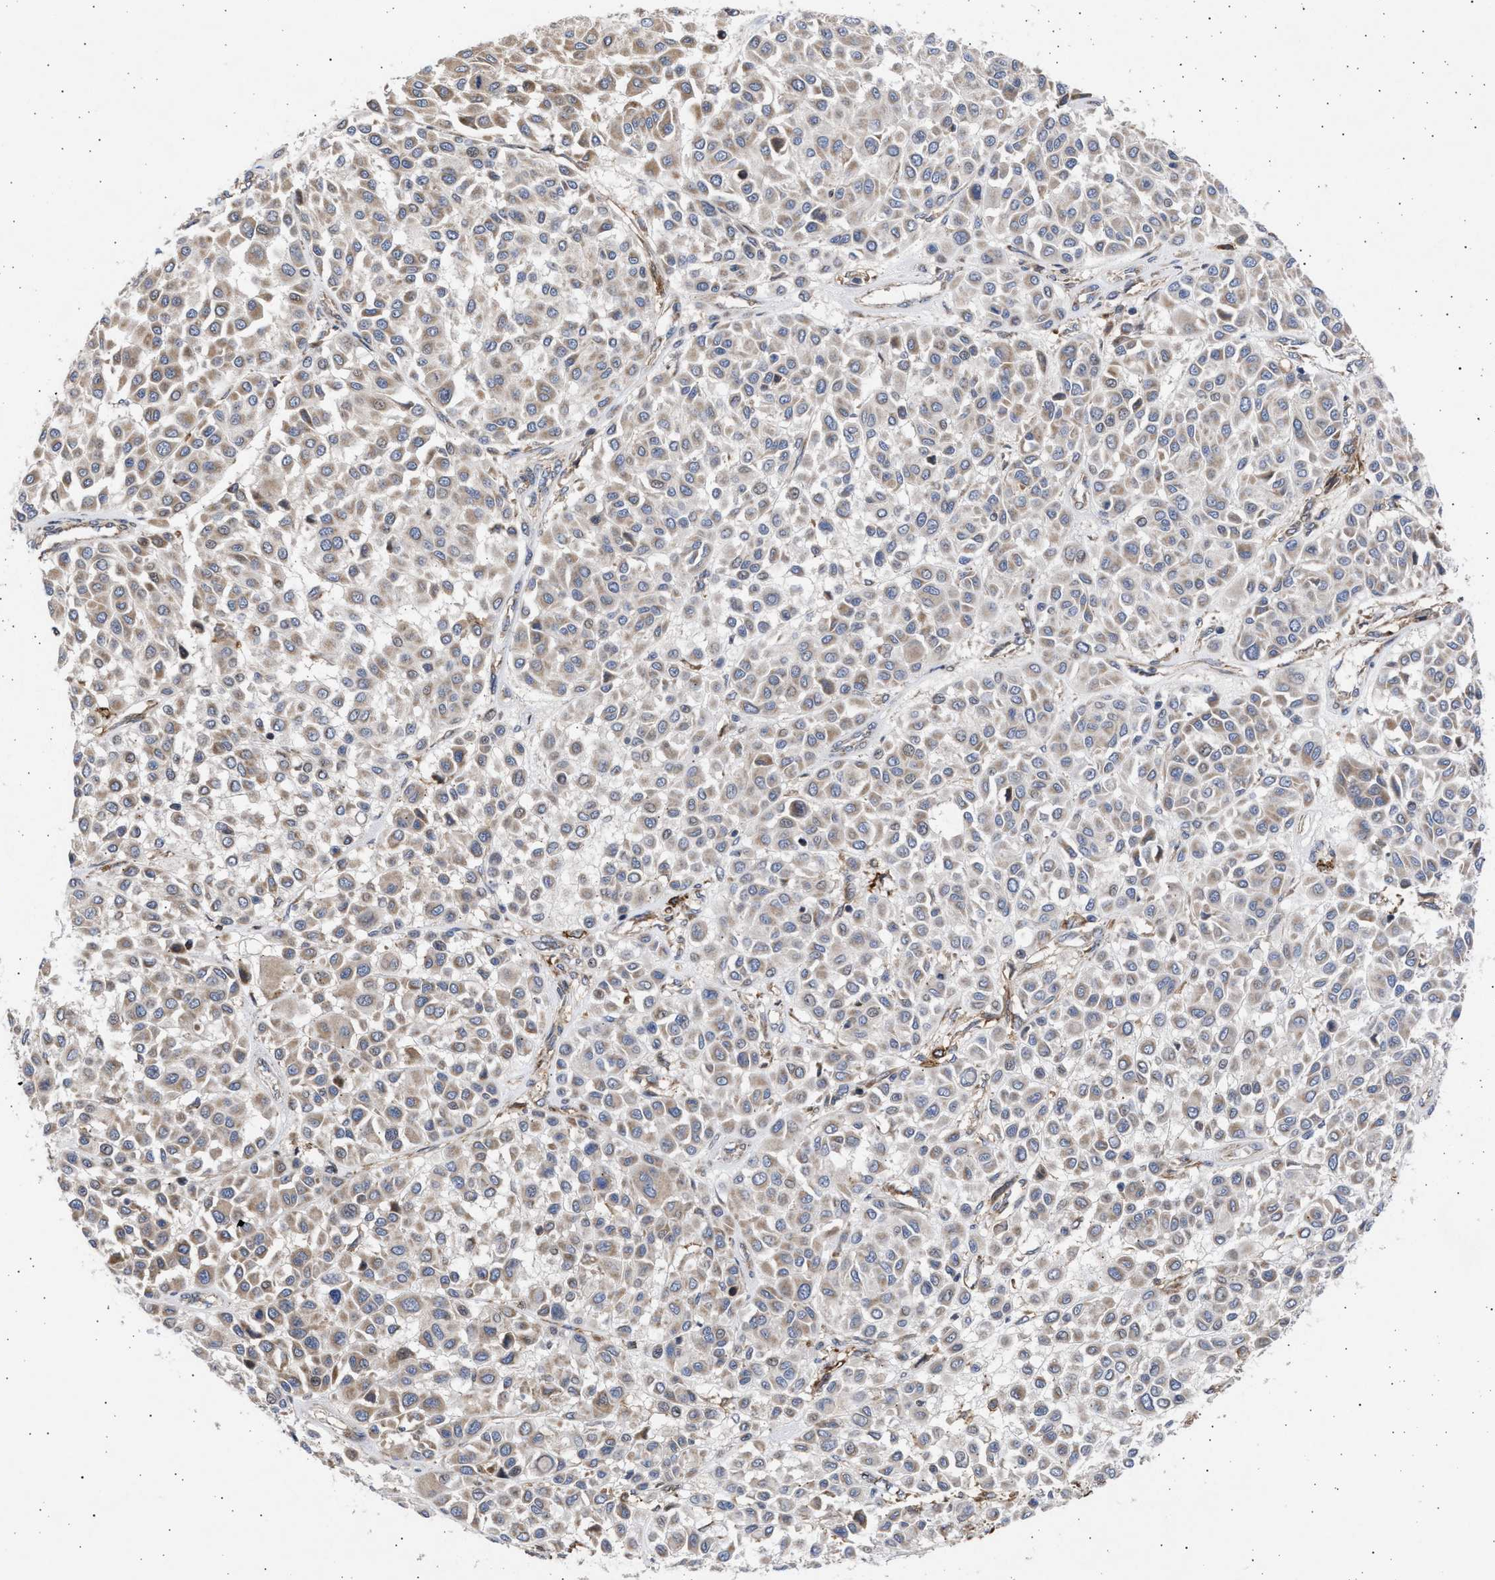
{"staining": {"intensity": "weak", "quantity": ">75%", "location": "cytoplasmic/membranous"}, "tissue": "melanoma", "cell_type": "Tumor cells", "image_type": "cancer", "snomed": [{"axis": "morphology", "description": "Malignant melanoma, Metastatic site"}, {"axis": "topography", "description": "Soft tissue"}], "caption": "The photomicrograph reveals staining of malignant melanoma (metastatic site), revealing weak cytoplasmic/membranous protein expression (brown color) within tumor cells.", "gene": "TTC19", "patient": {"sex": "male", "age": 41}}